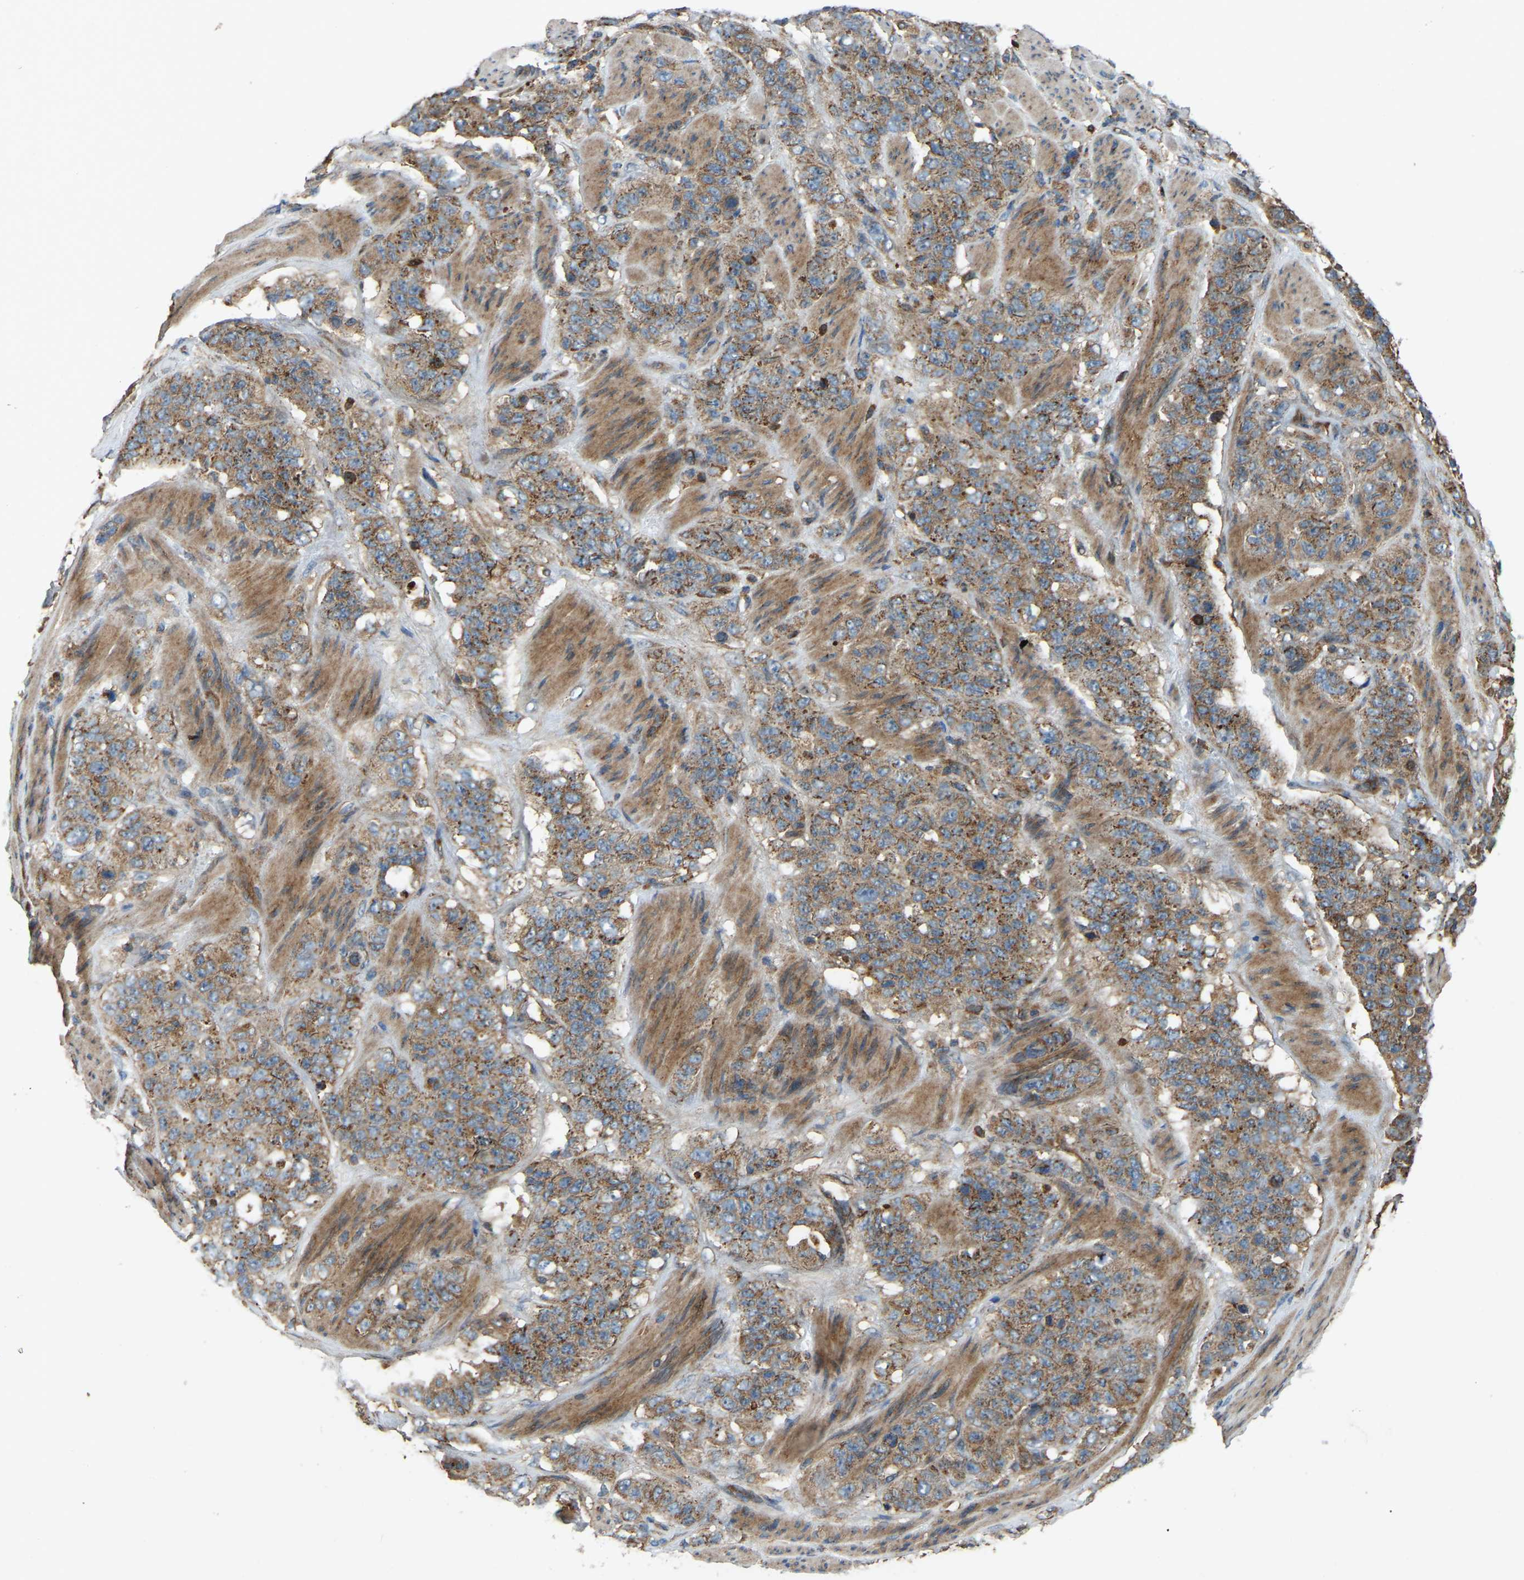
{"staining": {"intensity": "moderate", "quantity": ">75%", "location": "cytoplasmic/membranous"}, "tissue": "stomach cancer", "cell_type": "Tumor cells", "image_type": "cancer", "snomed": [{"axis": "morphology", "description": "Adenocarcinoma, NOS"}, {"axis": "topography", "description": "Stomach"}], "caption": "Brown immunohistochemical staining in human stomach adenocarcinoma reveals moderate cytoplasmic/membranous staining in about >75% of tumor cells.", "gene": "SAMD9L", "patient": {"sex": "male", "age": 48}}